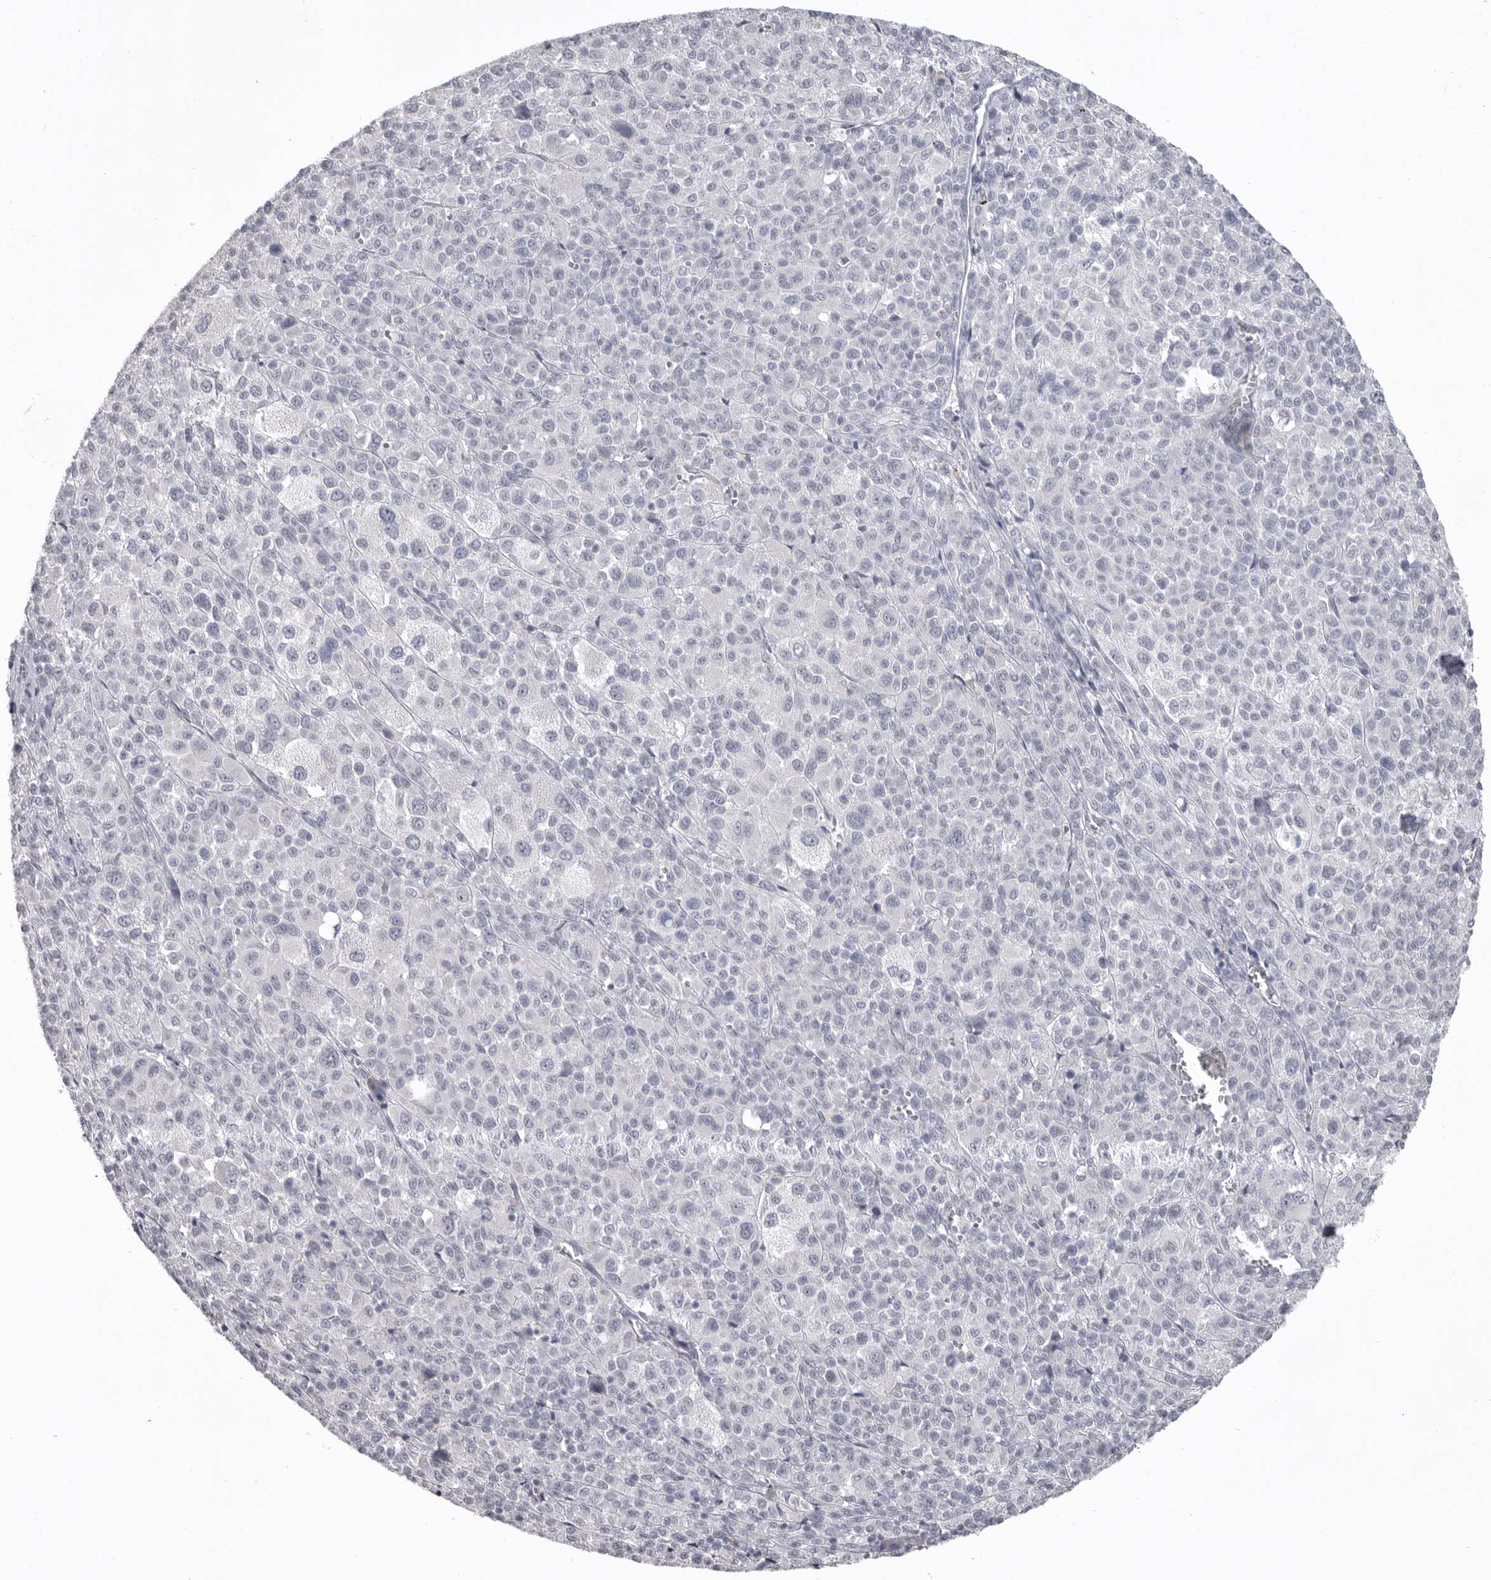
{"staining": {"intensity": "negative", "quantity": "none", "location": "none"}, "tissue": "melanoma", "cell_type": "Tumor cells", "image_type": "cancer", "snomed": [{"axis": "morphology", "description": "Malignant melanoma, Metastatic site"}, {"axis": "topography", "description": "Skin"}], "caption": "Human melanoma stained for a protein using IHC reveals no positivity in tumor cells.", "gene": "SERPING1", "patient": {"sex": "female", "age": 74}}